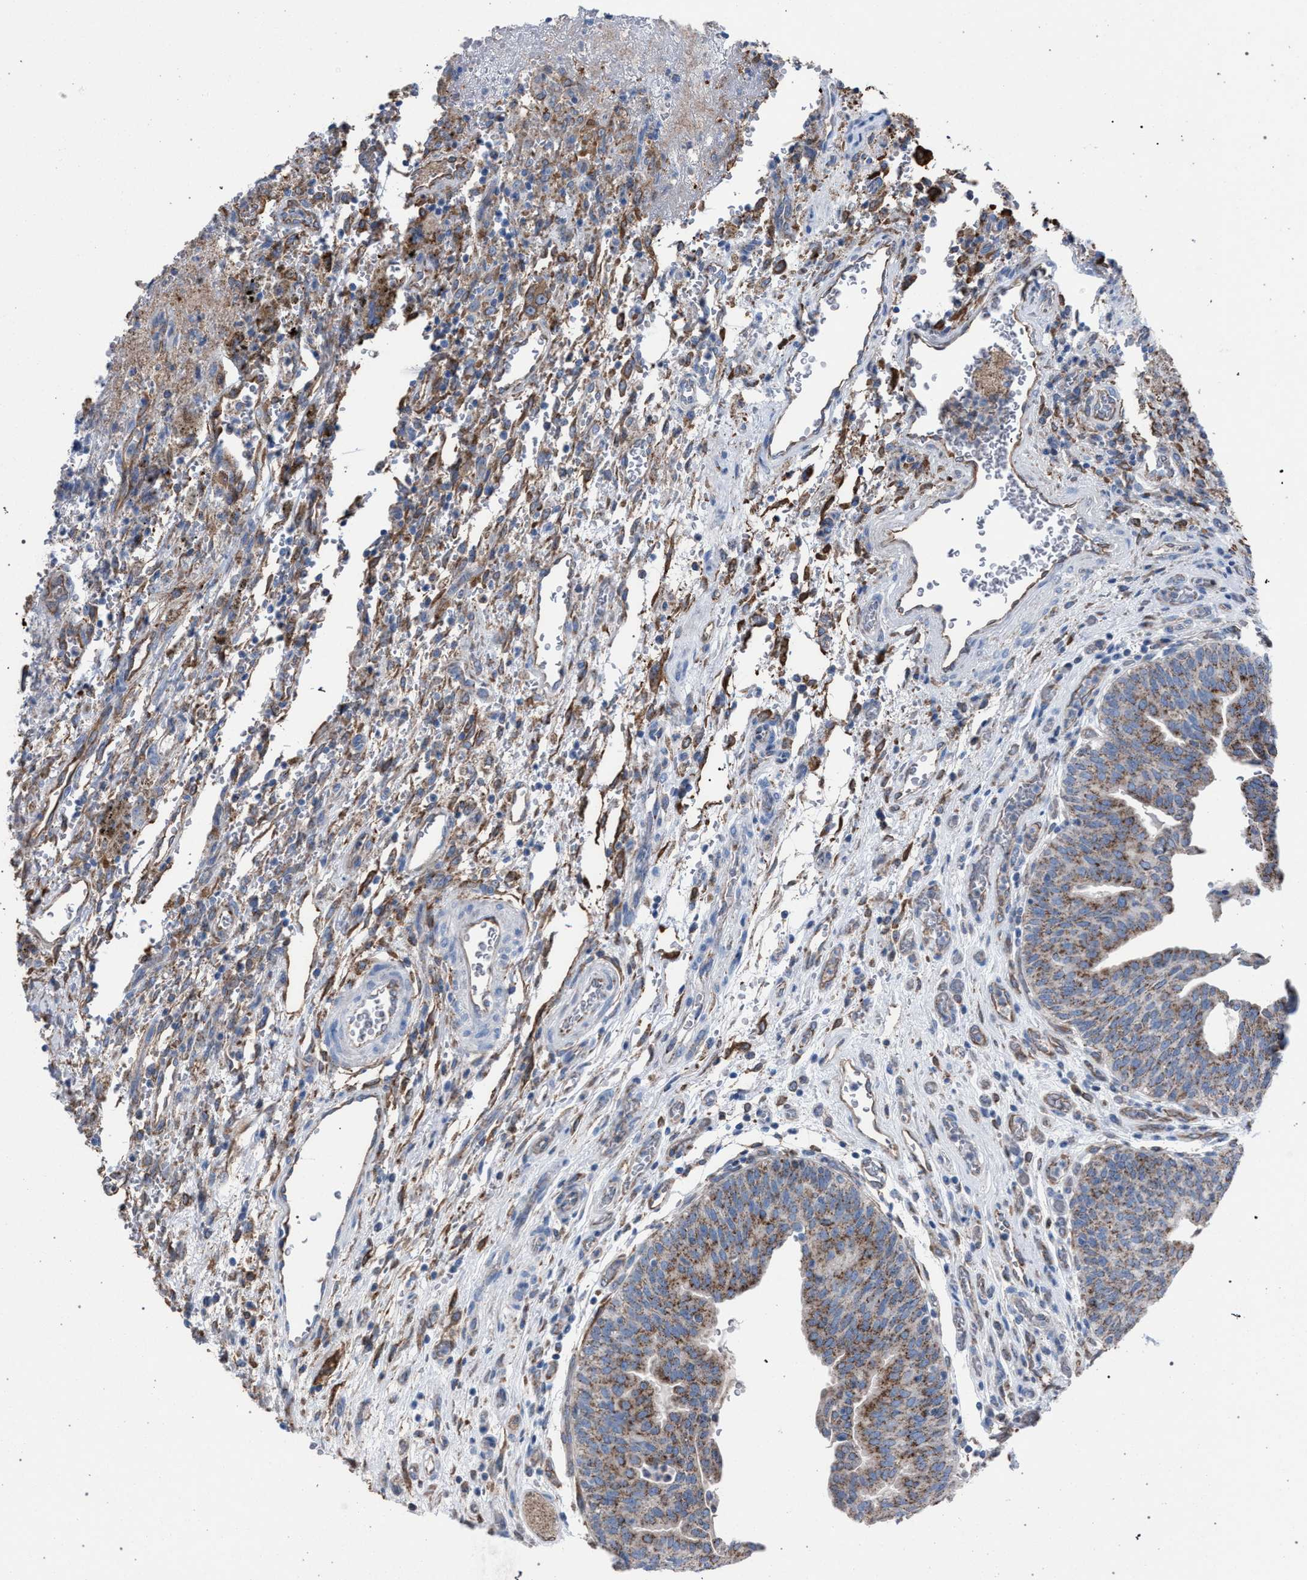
{"staining": {"intensity": "moderate", "quantity": ">75%", "location": "cytoplasmic/membranous"}, "tissue": "urothelial cancer", "cell_type": "Tumor cells", "image_type": "cancer", "snomed": [{"axis": "morphology", "description": "Urothelial carcinoma, Low grade"}, {"axis": "morphology", "description": "Urothelial carcinoma, High grade"}, {"axis": "topography", "description": "Urinary bladder"}], "caption": "An image of human urothelial cancer stained for a protein demonstrates moderate cytoplasmic/membranous brown staining in tumor cells. (IHC, brightfield microscopy, high magnification).", "gene": "HSD17B4", "patient": {"sex": "male", "age": 35}}